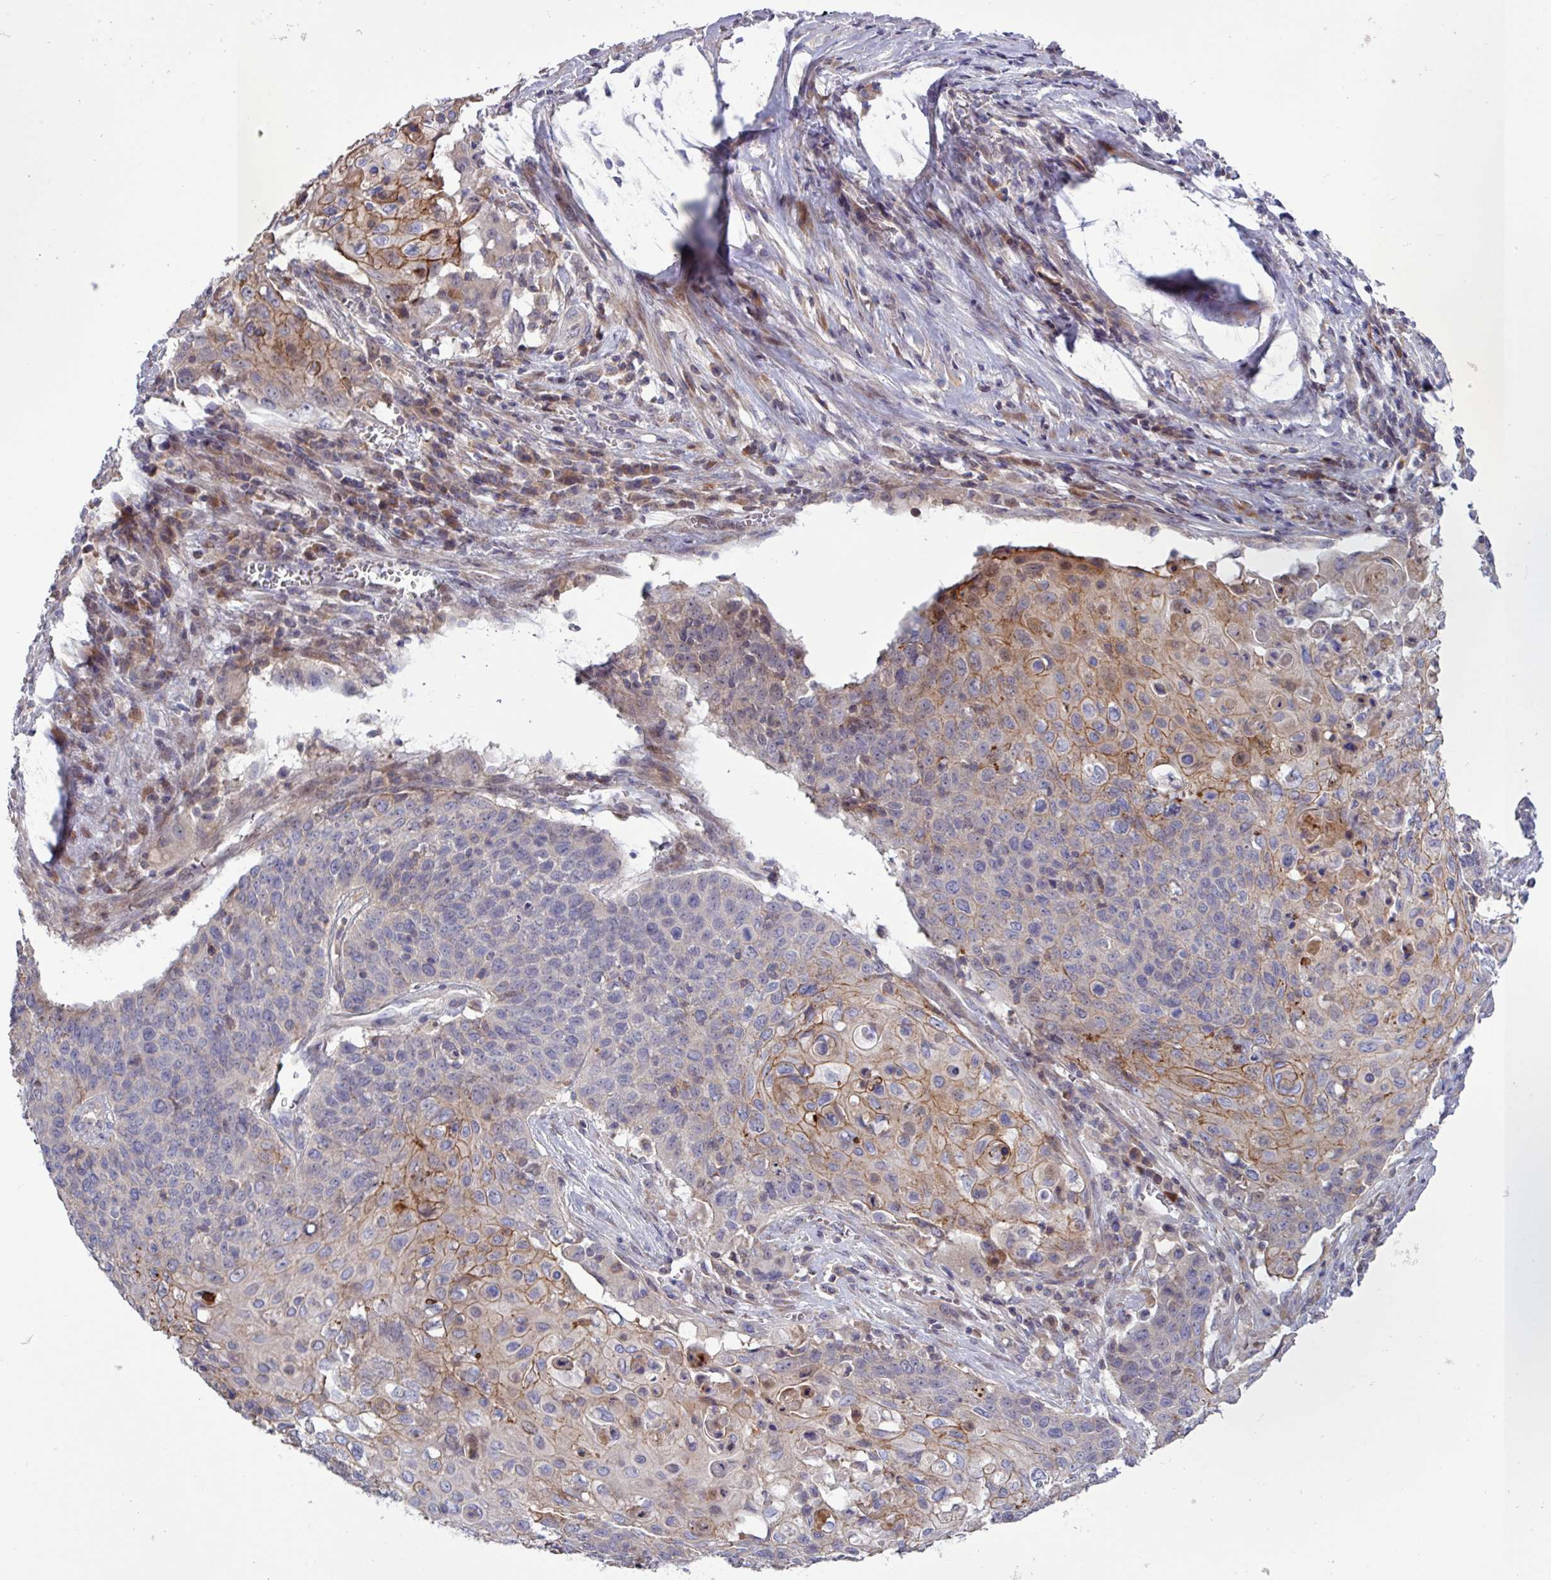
{"staining": {"intensity": "moderate", "quantity": "<25%", "location": "cytoplasmic/membranous"}, "tissue": "cervical cancer", "cell_type": "Tumor cells", "image_type": "cancer", "snomed": [{"axis": "morphology", "description": "Squamous cell carcinoma, NOS"}, {"axis": "topography", "description": "Cervix"}], "caption": "Immunohistochemical staining of human squamous cell carcinoma (cervical) reveals low levels of moderate cytoplasmic/membranous protein expression in approximately <25% of tumor cells.", "gene": "TNFSF12", "patient": {"sex": "female", "age": 39}}